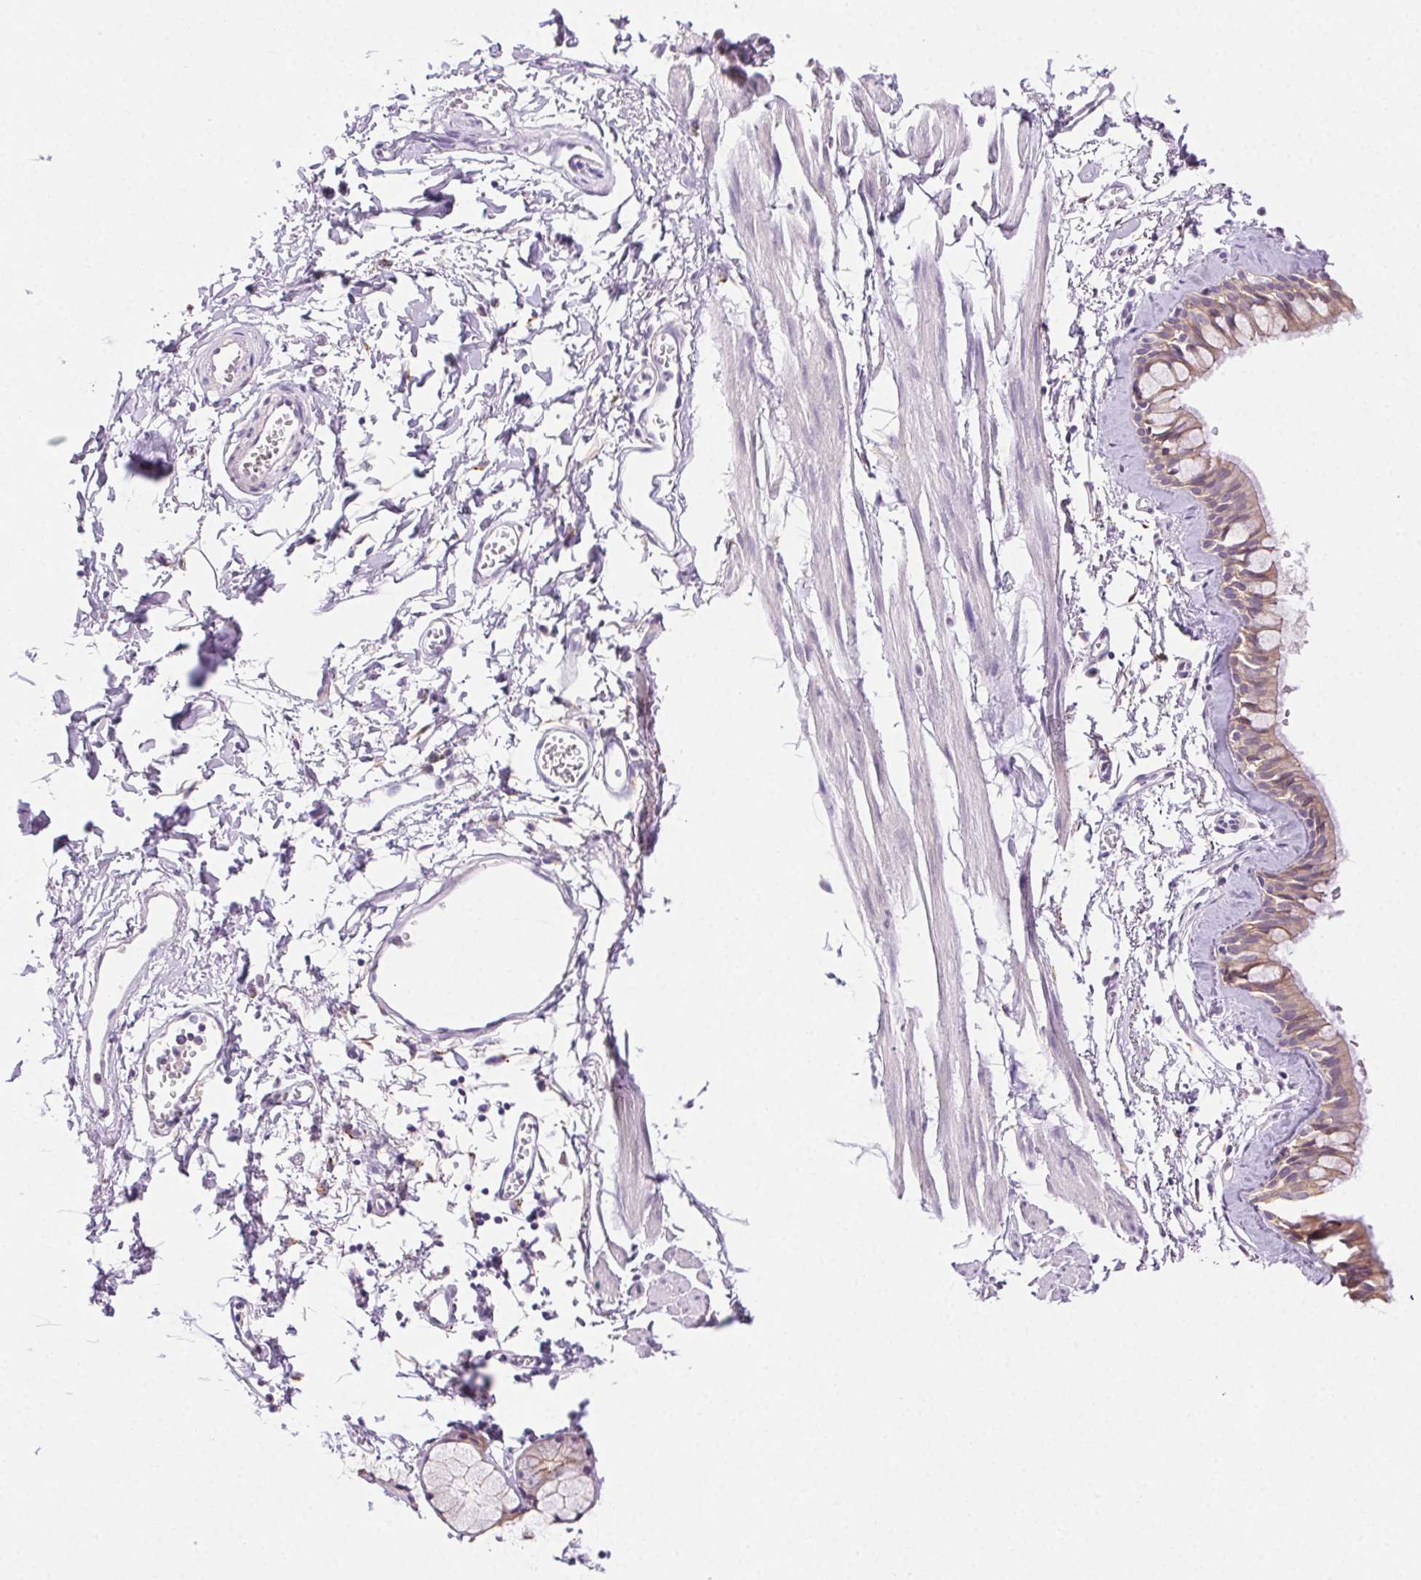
{"staining": {"intensity": "weak", "quantity": "<25%", "location": "cytoplasmic/membranous"}, "tissue": "bronchus", "cell_type": "Respiratory epithelial cells", "image_type": "normal", "snomed": [{"axis": "morphology", "description": "Normal tissue, NOS"}, {"axis": "topography", "description": "Cartilage tissue"}, {"axis": "topography", "description": "Bronchus"}], "caption": "Immunohistochemical staining of benign bronchus displays no significant expression in respiratory epithelial cells.", "gene": "CLDN10", "patient": {"sex": "female", "age": 59}}